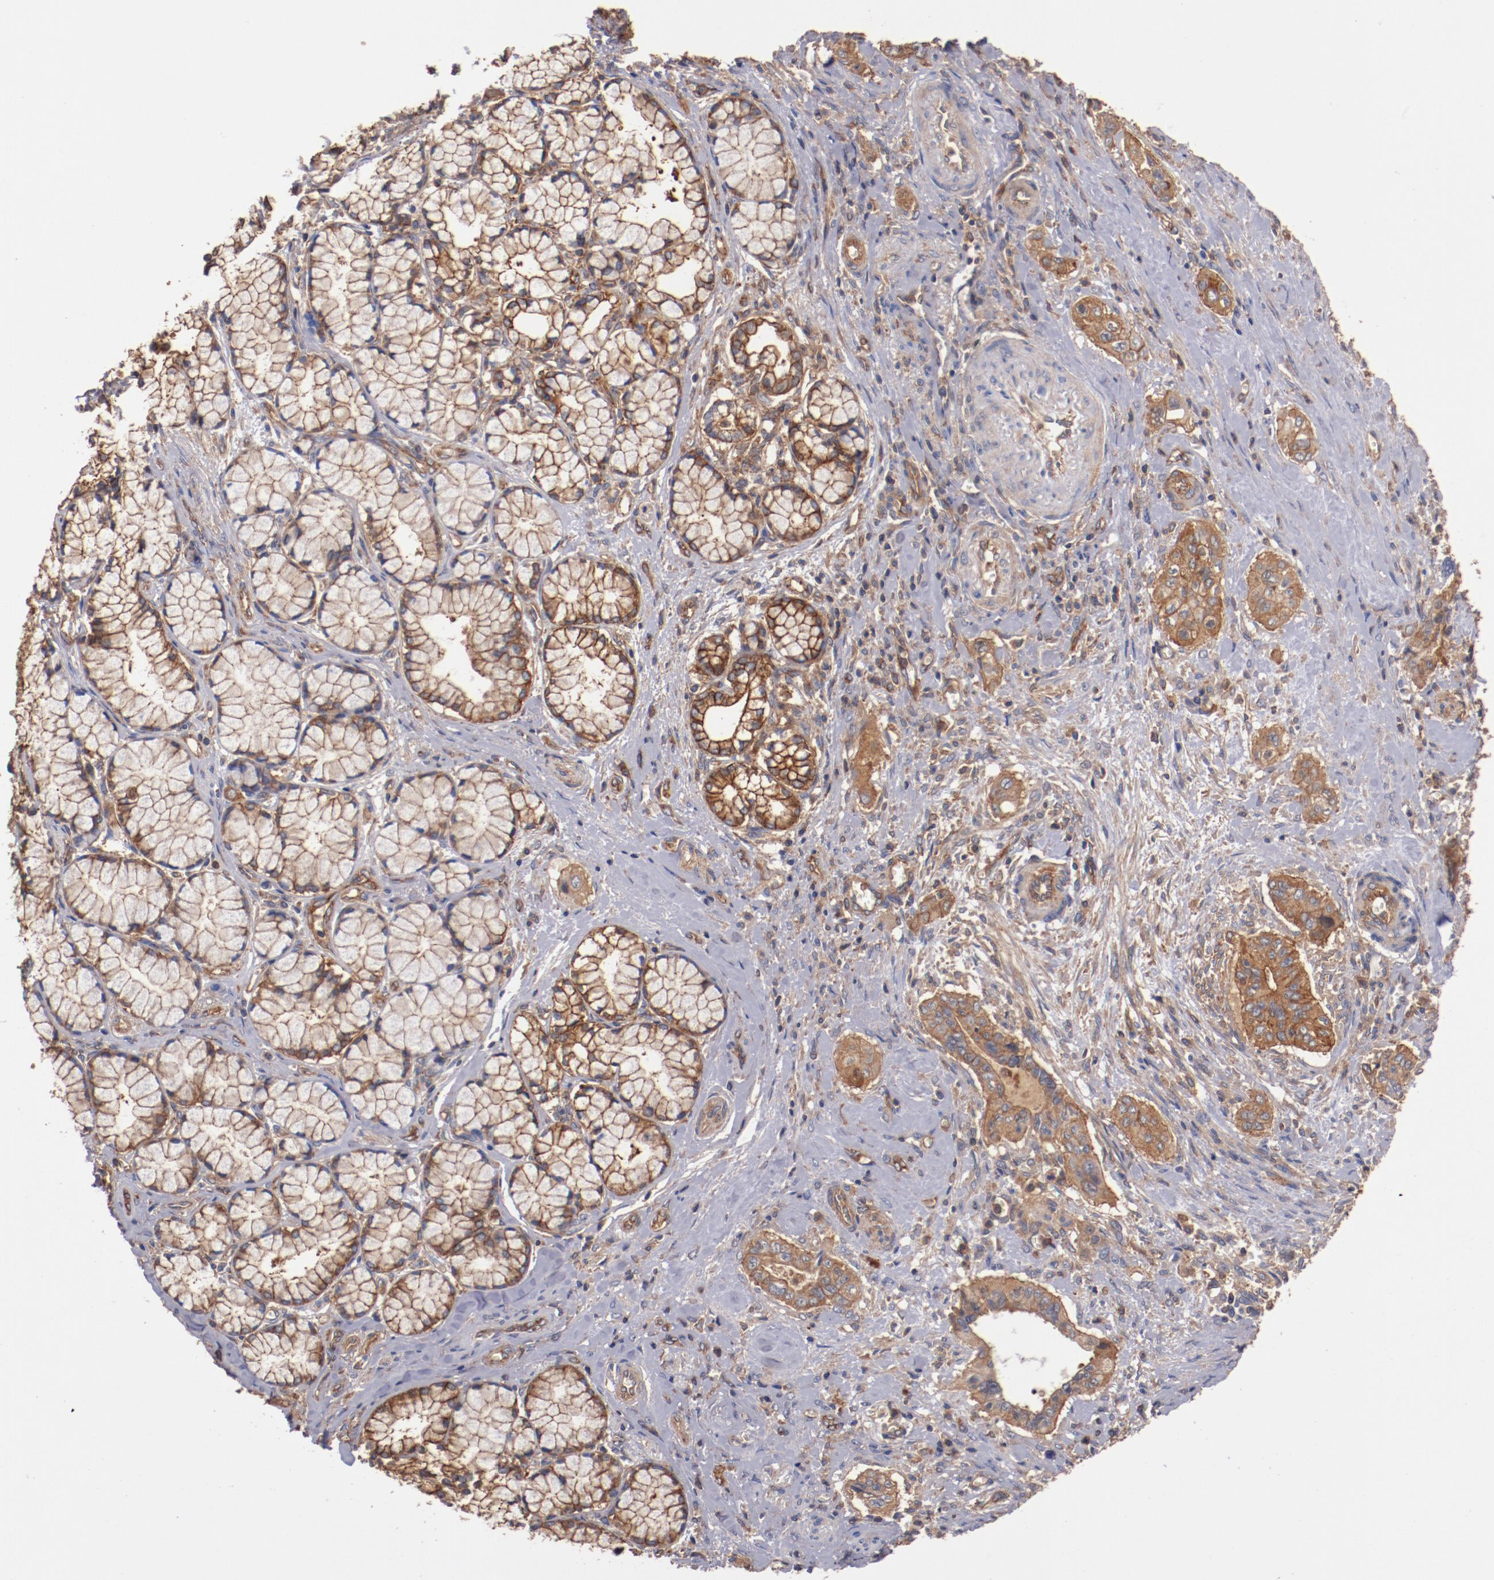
{"staining": {"intensity": "strong", "quantity": ">75%", "location": "cytoplasmic/membranous"}, "tissue": "pancreatic cancer", "cell_type": "Tumor cells", "image_type": "cancer", "snomed": [{"axis": "morphology", "description": "Adenocarcinoma, NOS"}, {"axis": "topography", "description": "Pancreas"}], "caption": "A high amount of strong cytoplasmic/membranous staining is seen in about >75% of tumor cells in pancreatic adenocarcinoma tissue.", "gene": "TMOD3", "patient": {"sex": "male", "age": 77}}